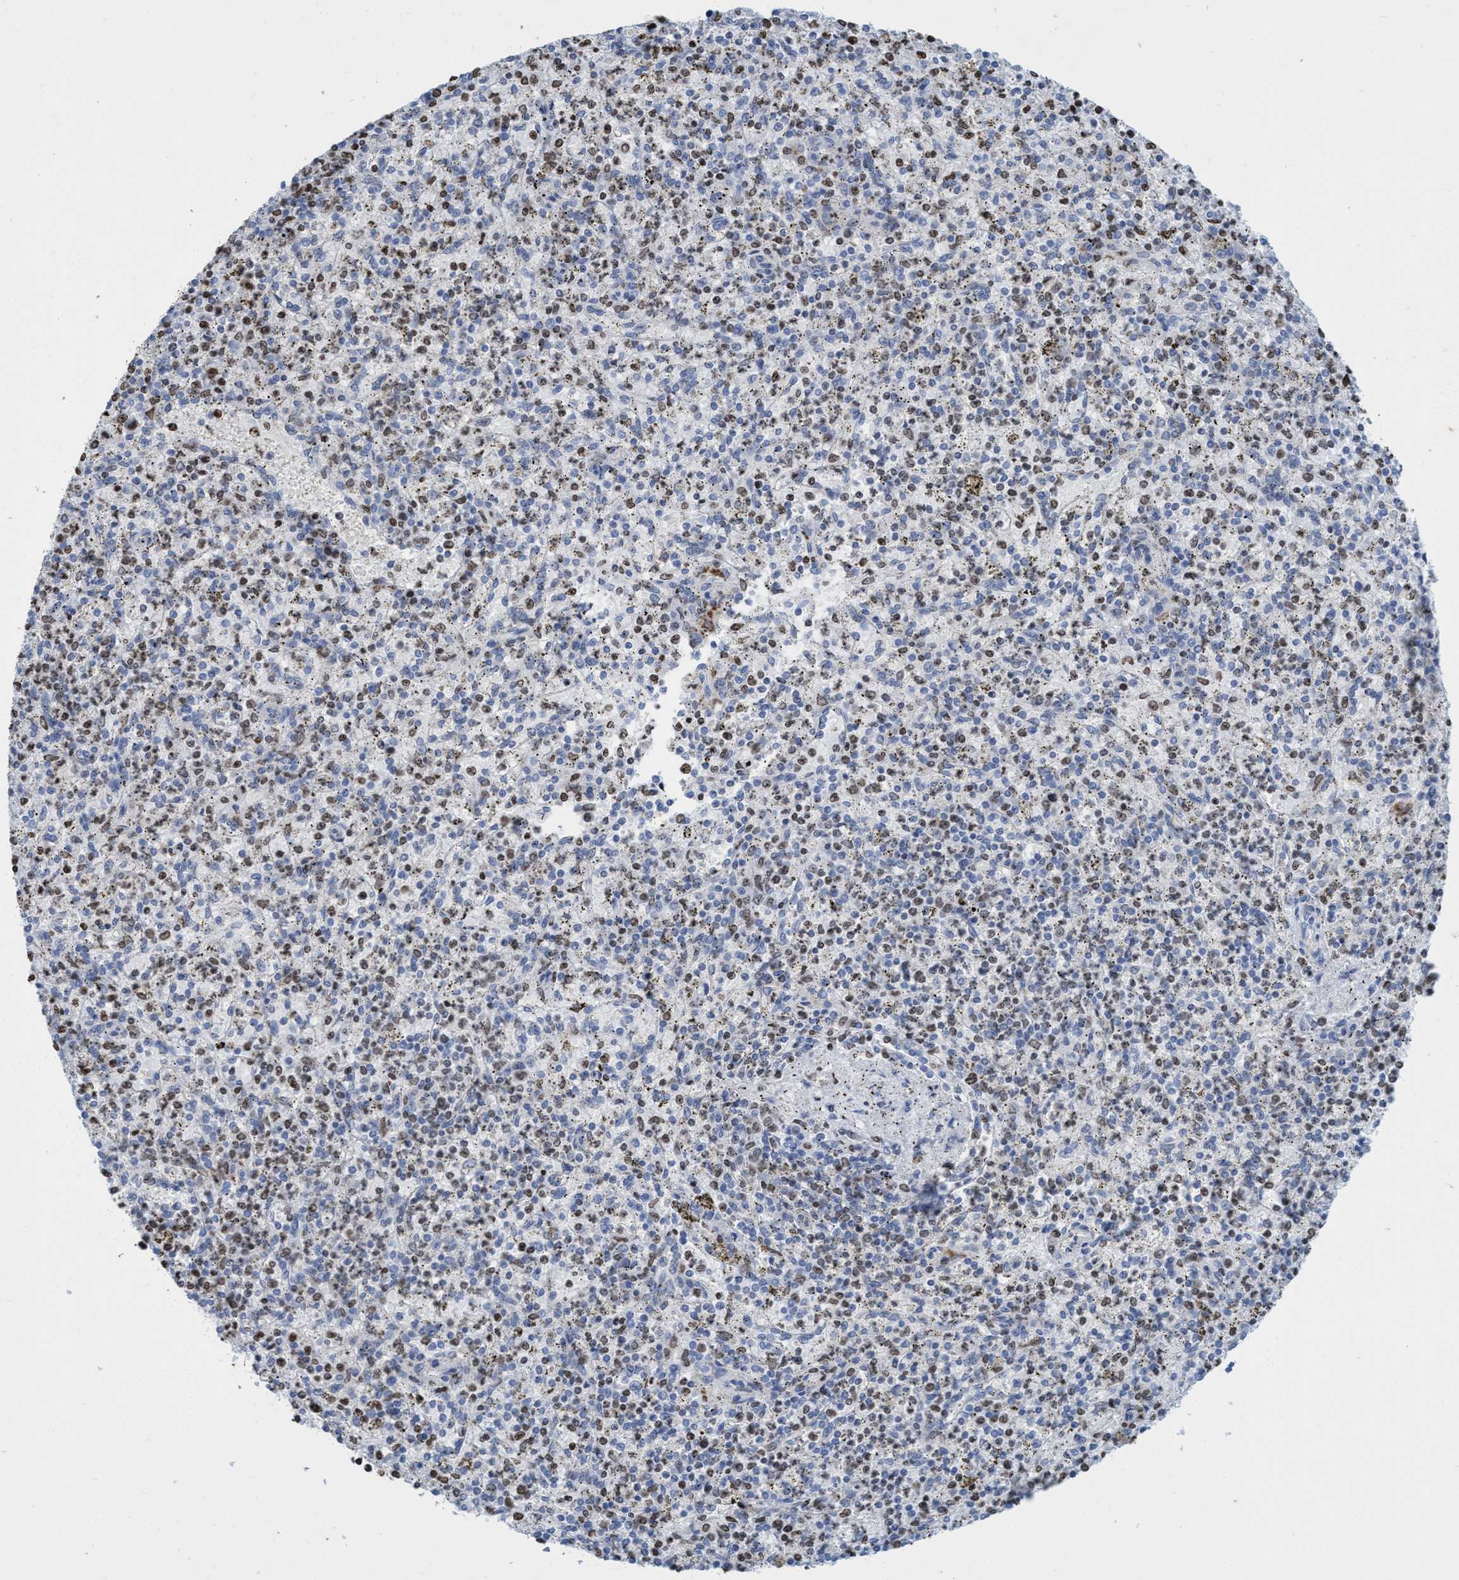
{"staining": {"intensity": "weak", "quantity": "25%-75%", "location": "nuclear"}, "tissue": "spleen", "cell_type": "Cells in red pulp", "image_type": "normal", "snomed": [{"axis": "morphology", "description": "Normal tissue, NOS"}, {"axis": "topography", "description": "Spleen"}], "caption": "IHC photomicrograph of unremarkable spleen stained for a protein (brown), which displays low levels of weak nuclear expression in about 25%-75% of cells in red pulp.", "gene": "CBX2", "patient": {"sex": "male", "age": 72}}